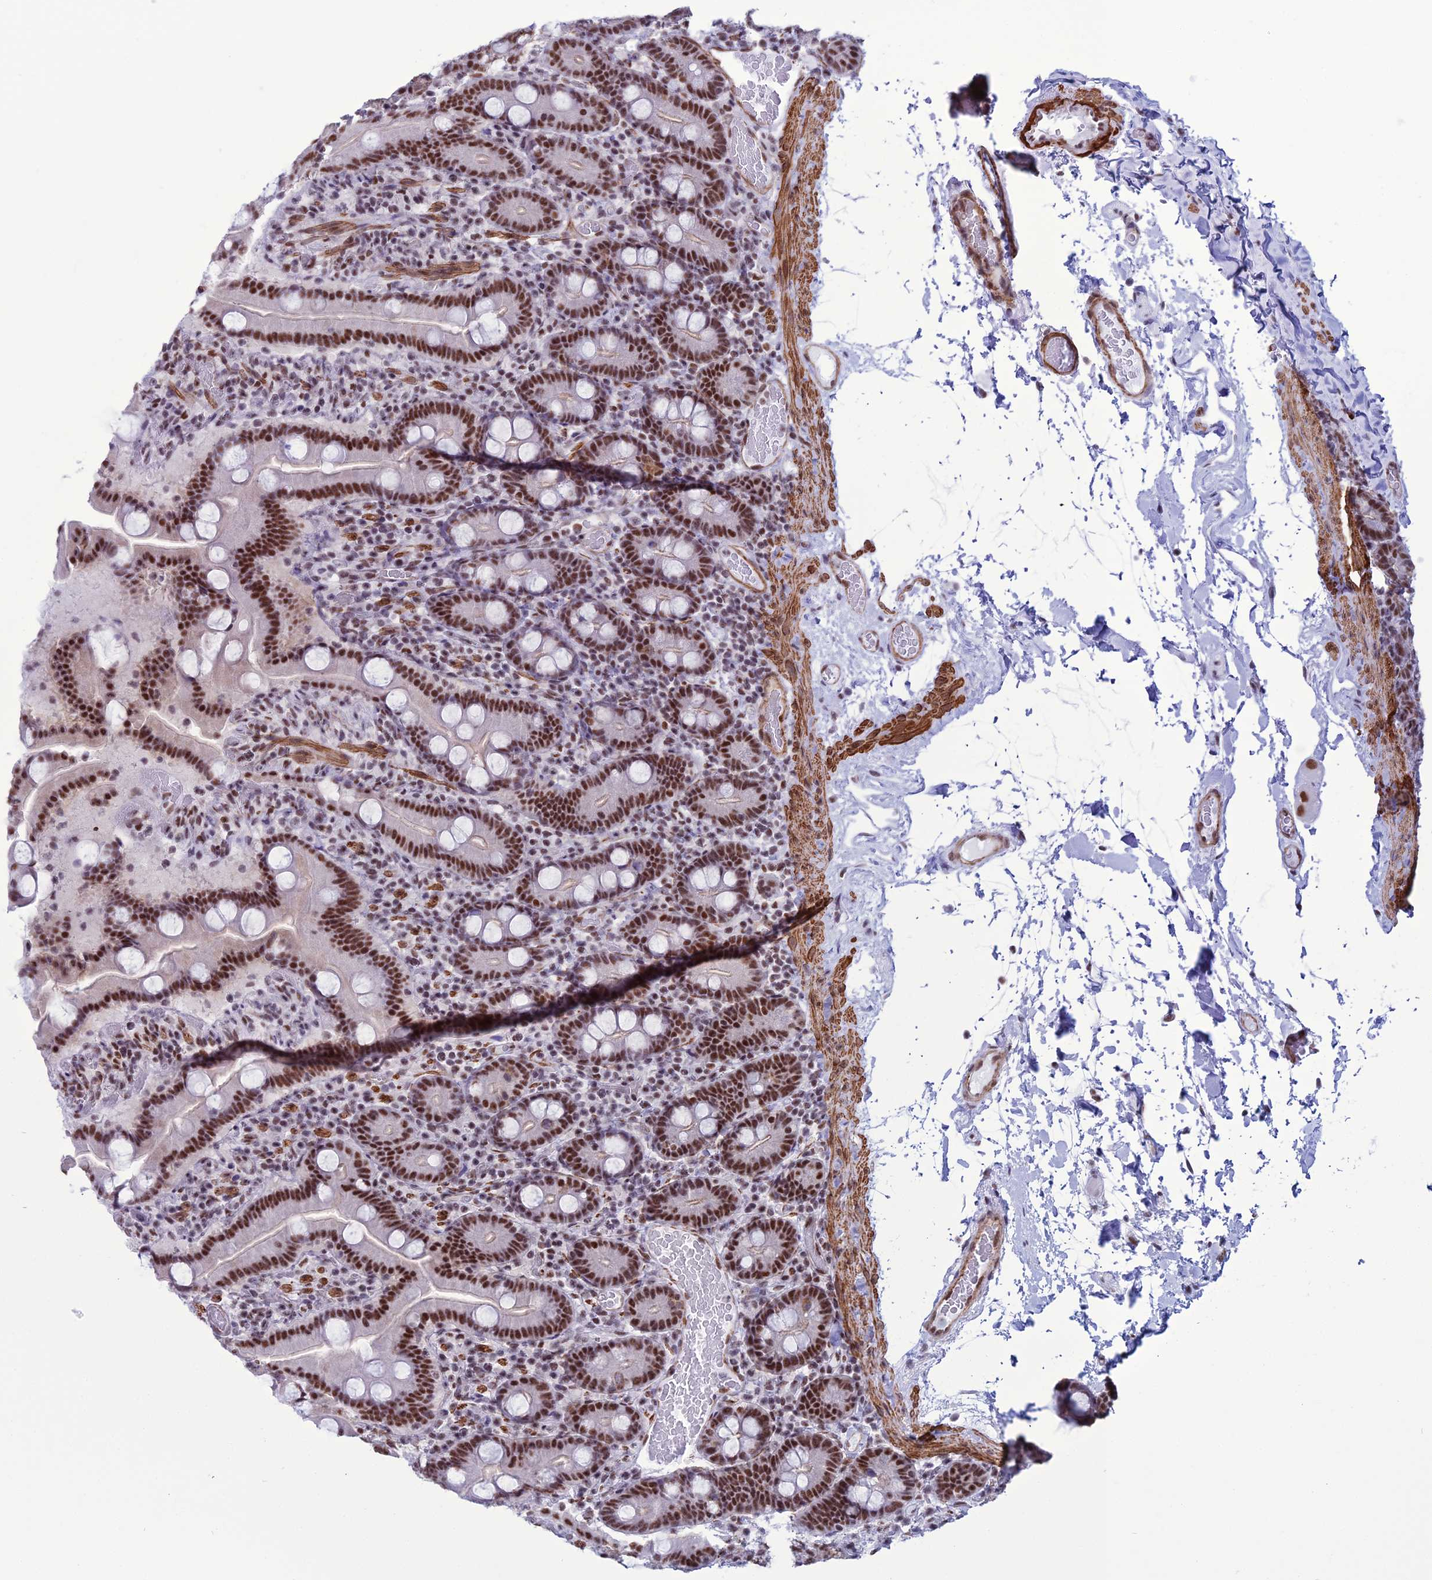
{"staining": {"intensity": "moderate", "quantity": ">75%", "location": "nuclear"}, "tissue": "duodenum", "cell_type": "Glandular cells", "image_type": "normal", "snomed": [{"axis": "morphology", "description": "Normal tissue, NOS"}, {"axis": "topography", "description": "Duodenum"}], "caption": "Duodenum stained with DAB (3,3'-diaminobenzidine) IHC shows medium levels of moderate nuclear positivity in approximately >75% of glandular cells.", "gene": "U2AF1", "patient": {"sex": "male", "age": 55}}